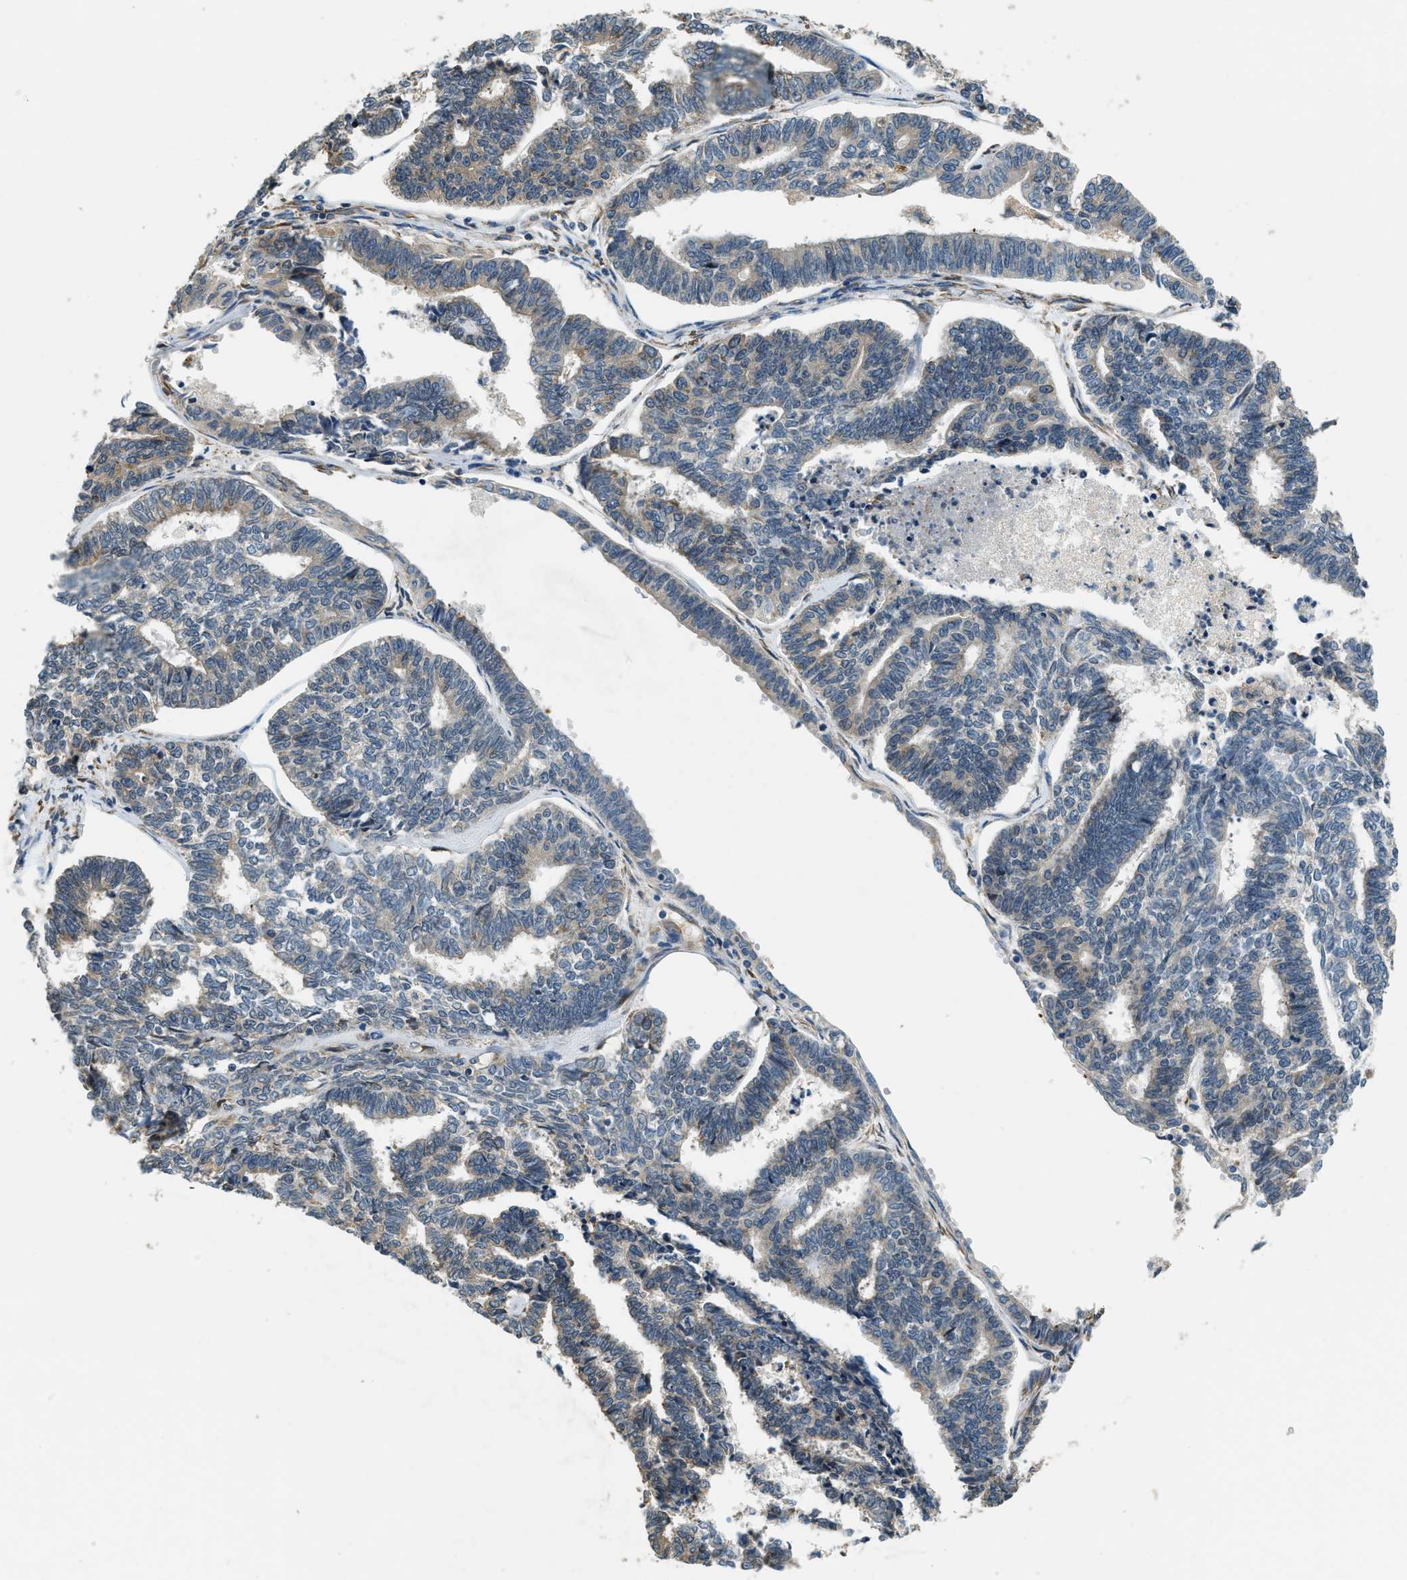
{"staining": {"intensity": "moderate", "quantity": "25%-75%", "location": "cytoplasmic/membranous"}, "tissue": "endometrial cancer", "cell_type": "Tumor cells", "image_type": "cancer", "snomed": [{"axis": "morphology", "description": "Adenocarcinoma, NOS"}, {"axis": "topography", "description": "Endometrium"}], "caption": "Protein analysis of adenocarcinoma (endometrial) tissue demonstrates moderate cytoplasmic/membranous expression in approximately 25%-75% of tumor cells. (brown staining indicates protein expression, while blue staining denotes nuclei).", "gene": "ALOX12", "patient": {"sex": "female", "age": 70}}